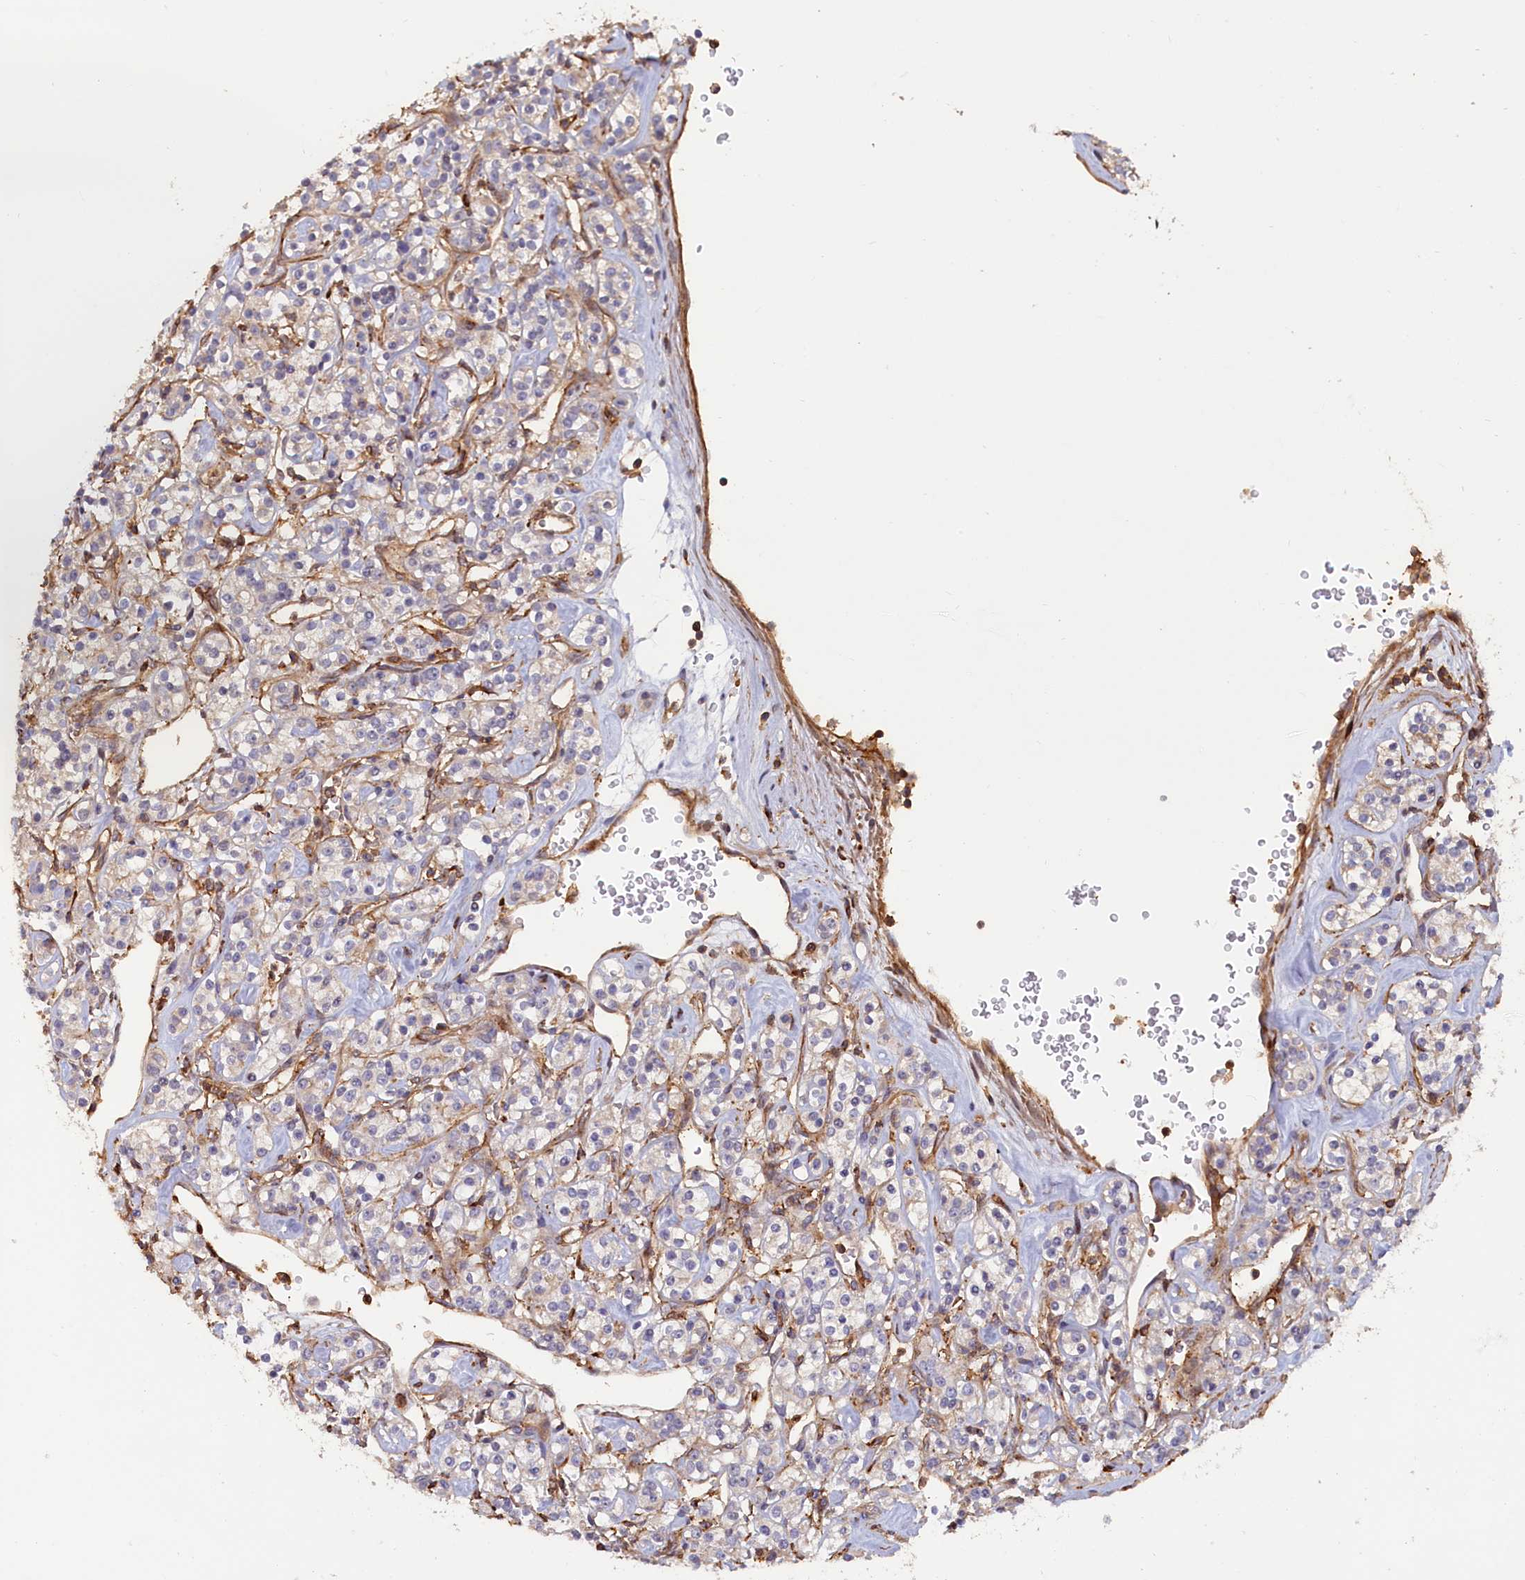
{"staining": {"intensity": "negative", "quantity": "none", "location": "none"}, "tissue": "renal cancer", "cell_type": "Tumor cells", "image_type": "cancer", "snomed": [{"axis": "morphology", "description": "Adenocarcinoma, NOS"}, {"axis": "topography", "description": "Kidney"}], "caption": "Renal cancer was stained to show a protein in brown. There is no significant staining in tumor cells. (Stains: DAB immunohistochemistry with hematoxylin counter stain, Microscopy: brightfield microscopy at high magnification).", "gene": "ANKRD27", "patient": {"sex": "male", "age": 77}}